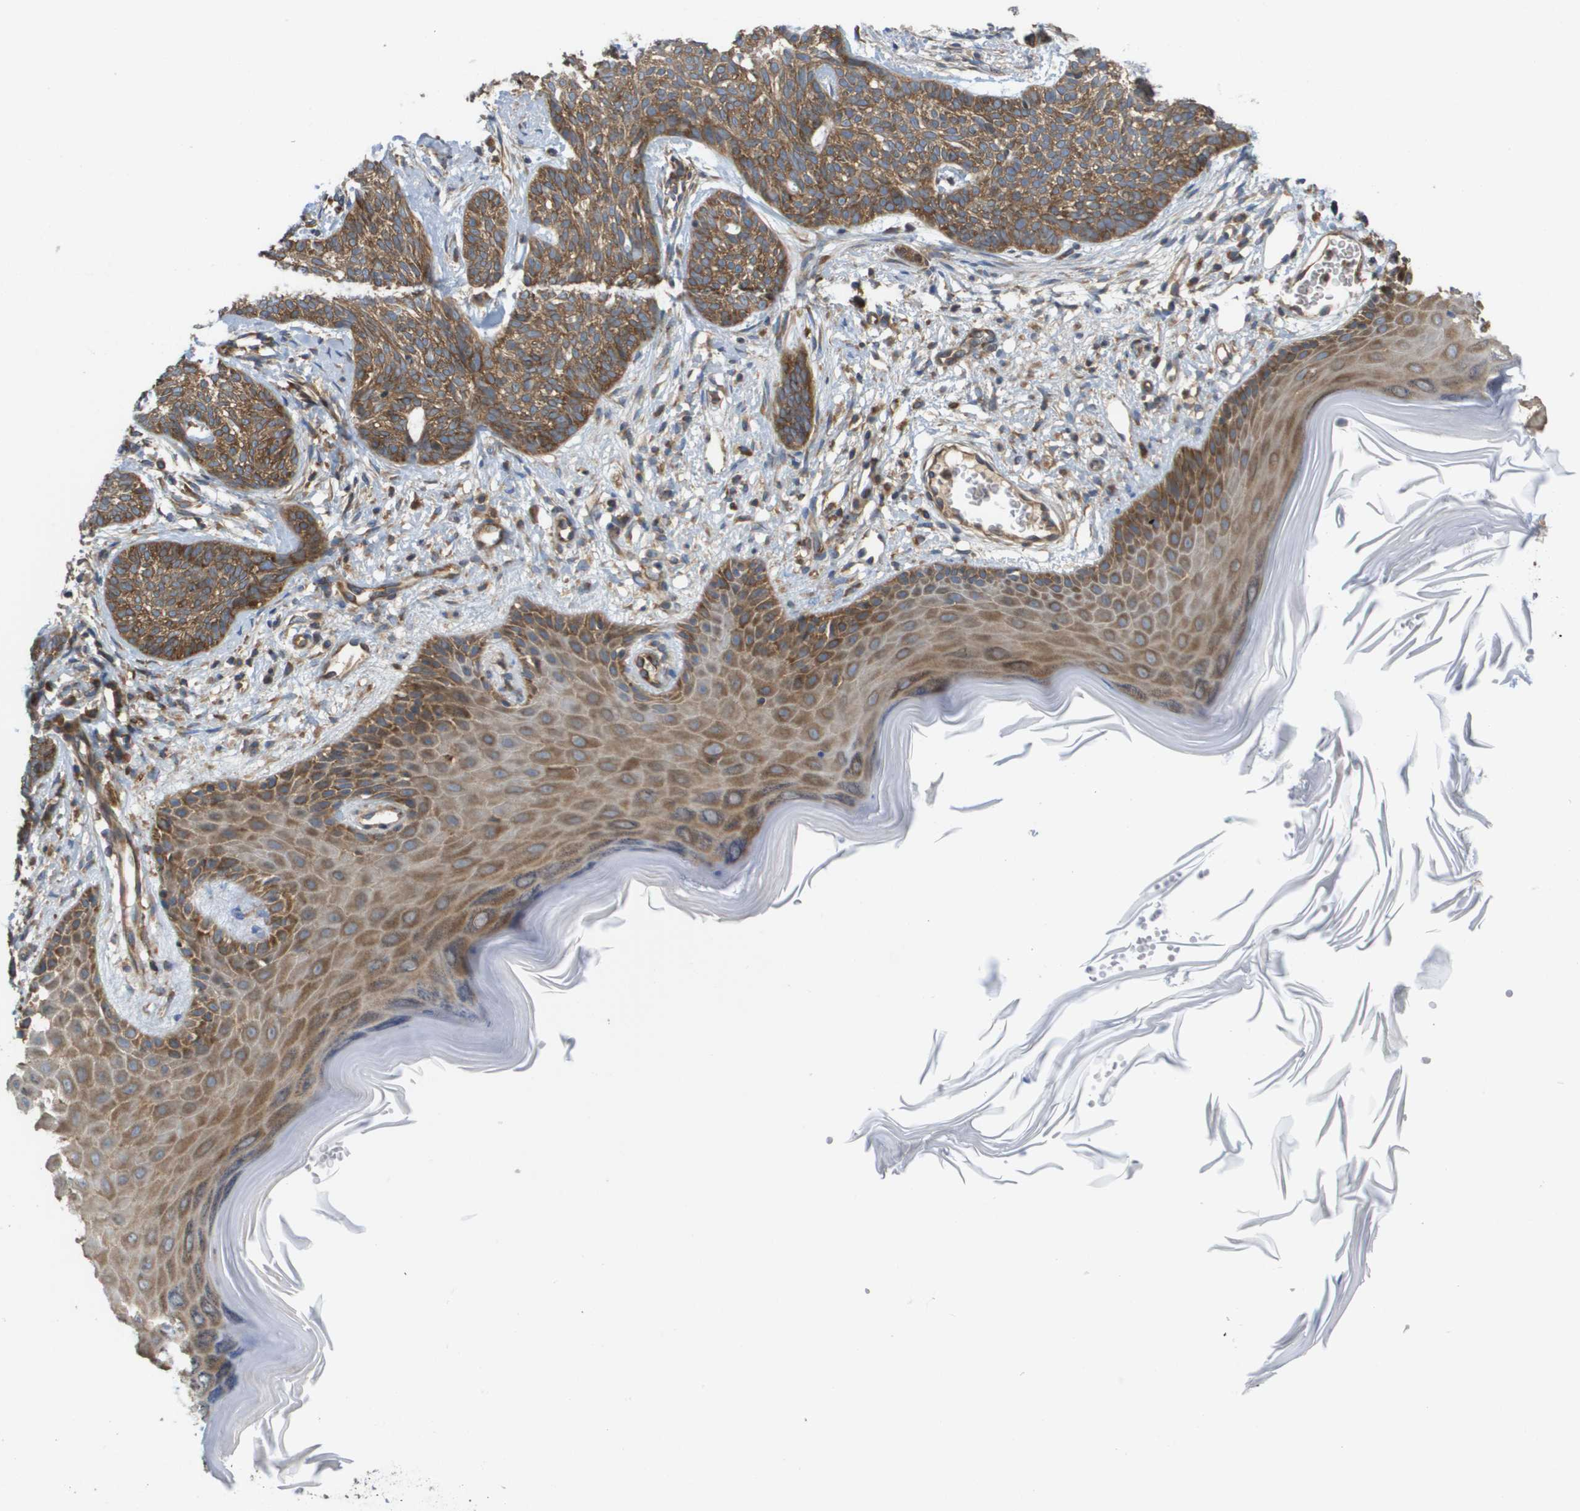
{"staining": {"intensity": "moderate", "quantity": ">75%", "location": "cytoplasmic/membranous"}, "tissue": "skin cancer", "cell_type": "Tumor cells", "image_type": "cancer", "snomed": [{"axis": "morphology", "description": "Basal cell carcinoma"}, {"axis": "topography", "description": "Skin"}], "caption": "Immunohistochemical staining of skin cancer (basal cell carcinoma) demonstrates medium levels of moderate cytoplasmic/membranous positivity in about >75% of tumor cells.", "gene": "EIF4G2", "patient": {"sex": "female", "age": 59}}